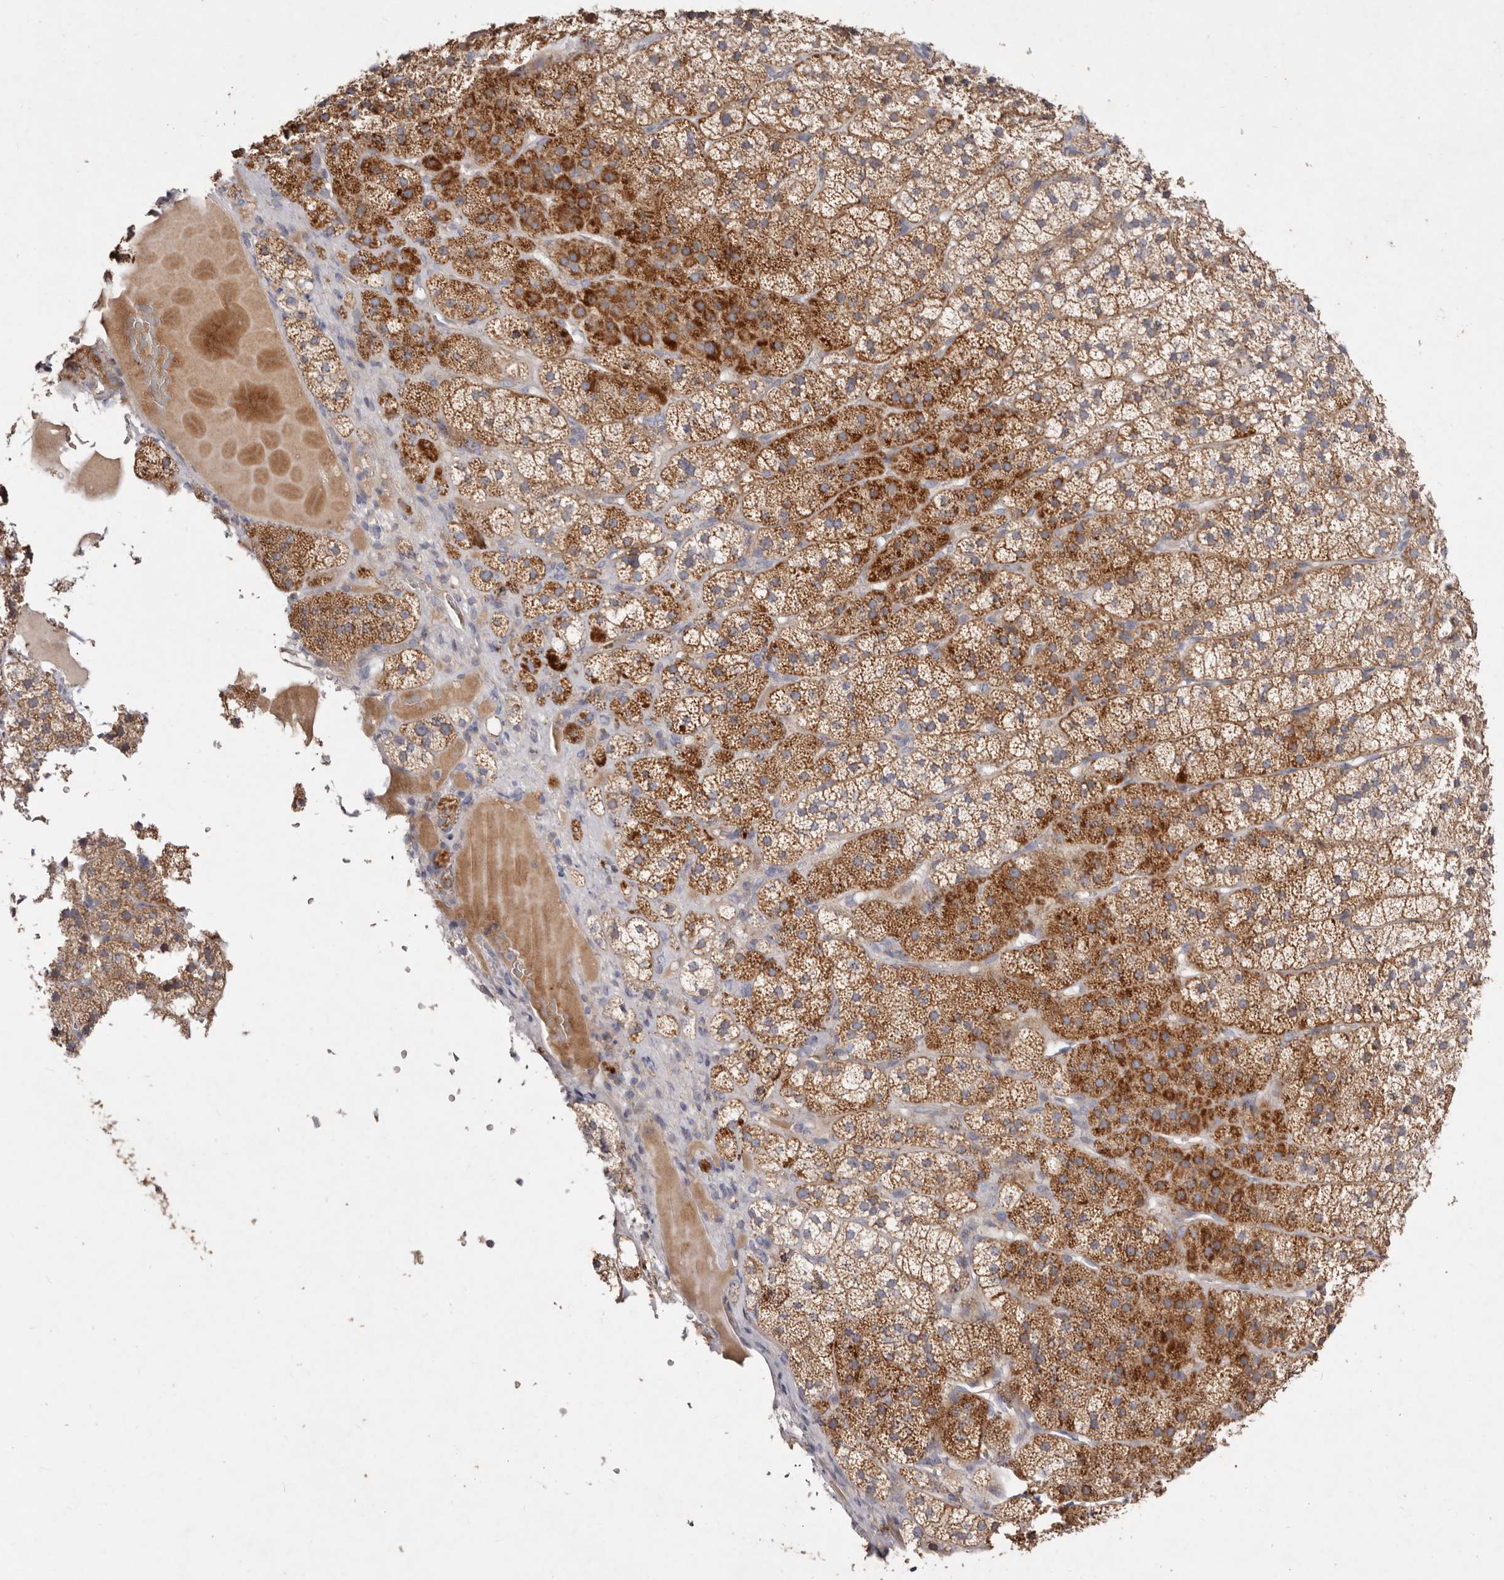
{"staining": {"intensity": "moderate", "quantity": ">75%", "location": "cytoplasmic/membranous"}, "tissue": "adrenal gland", "cell_type": "Glandular cells", "image_type": "normal", "snomed": [{"axis": "morphology", "description": "Normal tissue, NOS"}, {"axis": "topography", "description": "Adrenal gland"}], "caption": "Protein analysis of unremarkable adrenal gland demonstrates moderate cytoplasmic/membranous positivity in approximately >75% of glandular cells.", "gene": "SLC25A20", "patient": {"sex": "female", "age": 44}}